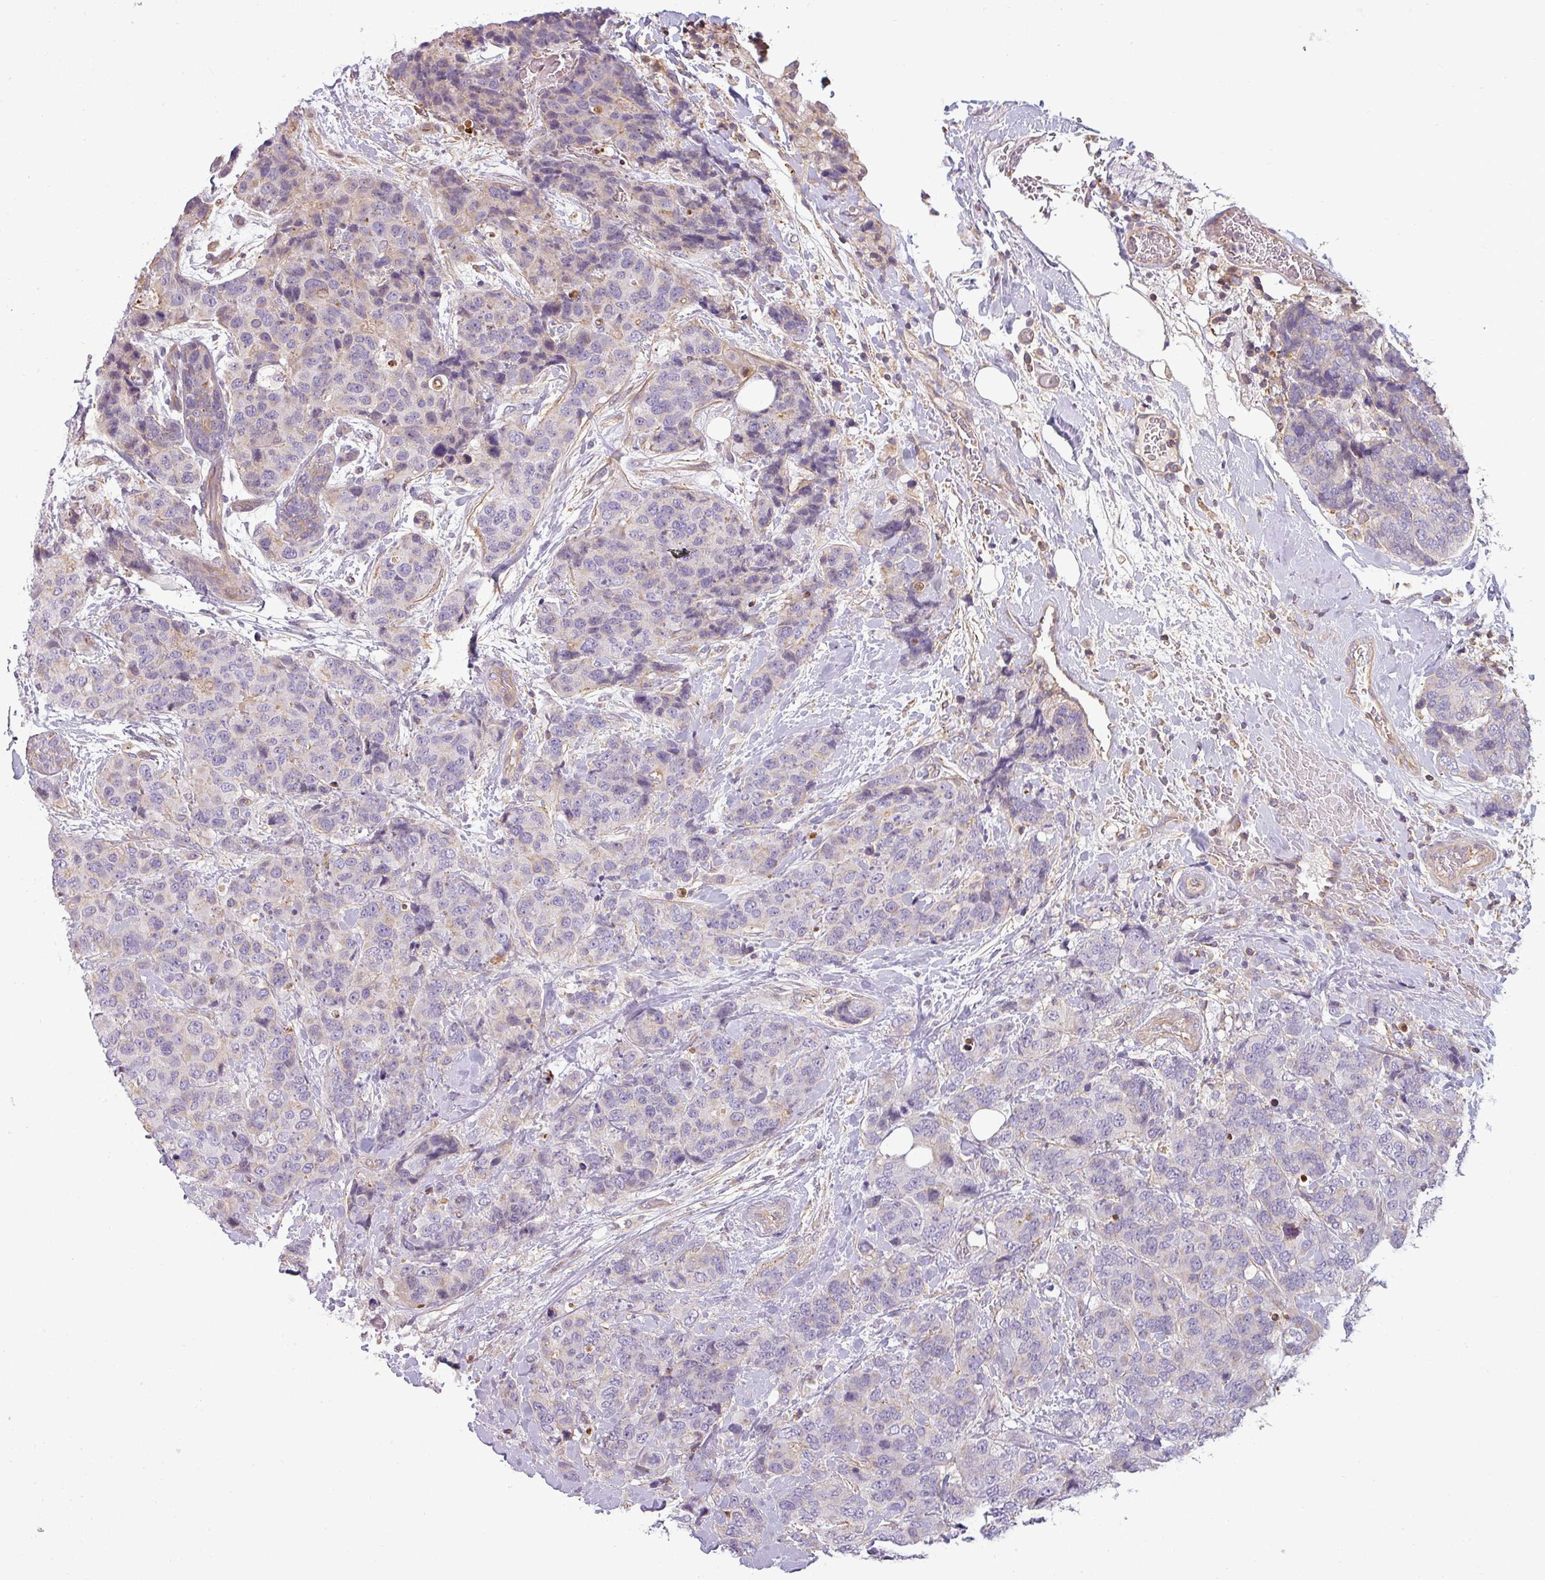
{"staining": {"intensity": "negative", "quantity": "none", "location": "none"}, "tissue": "breast cancer", "cell_type": "Tumor cells", "image_type": "cancer", "snomed": [{"axis": "morphology", "description": "Lobular carcinoma"}, {"axis": "topography", "description": "Breast"}], "caption": "Immunohistochemical staining of breast cancer (lobular carcinoma) shows no significant staining in tumor cells.", "gene": "ZNF835", "patient": {"sex": "female", "age": 59}}